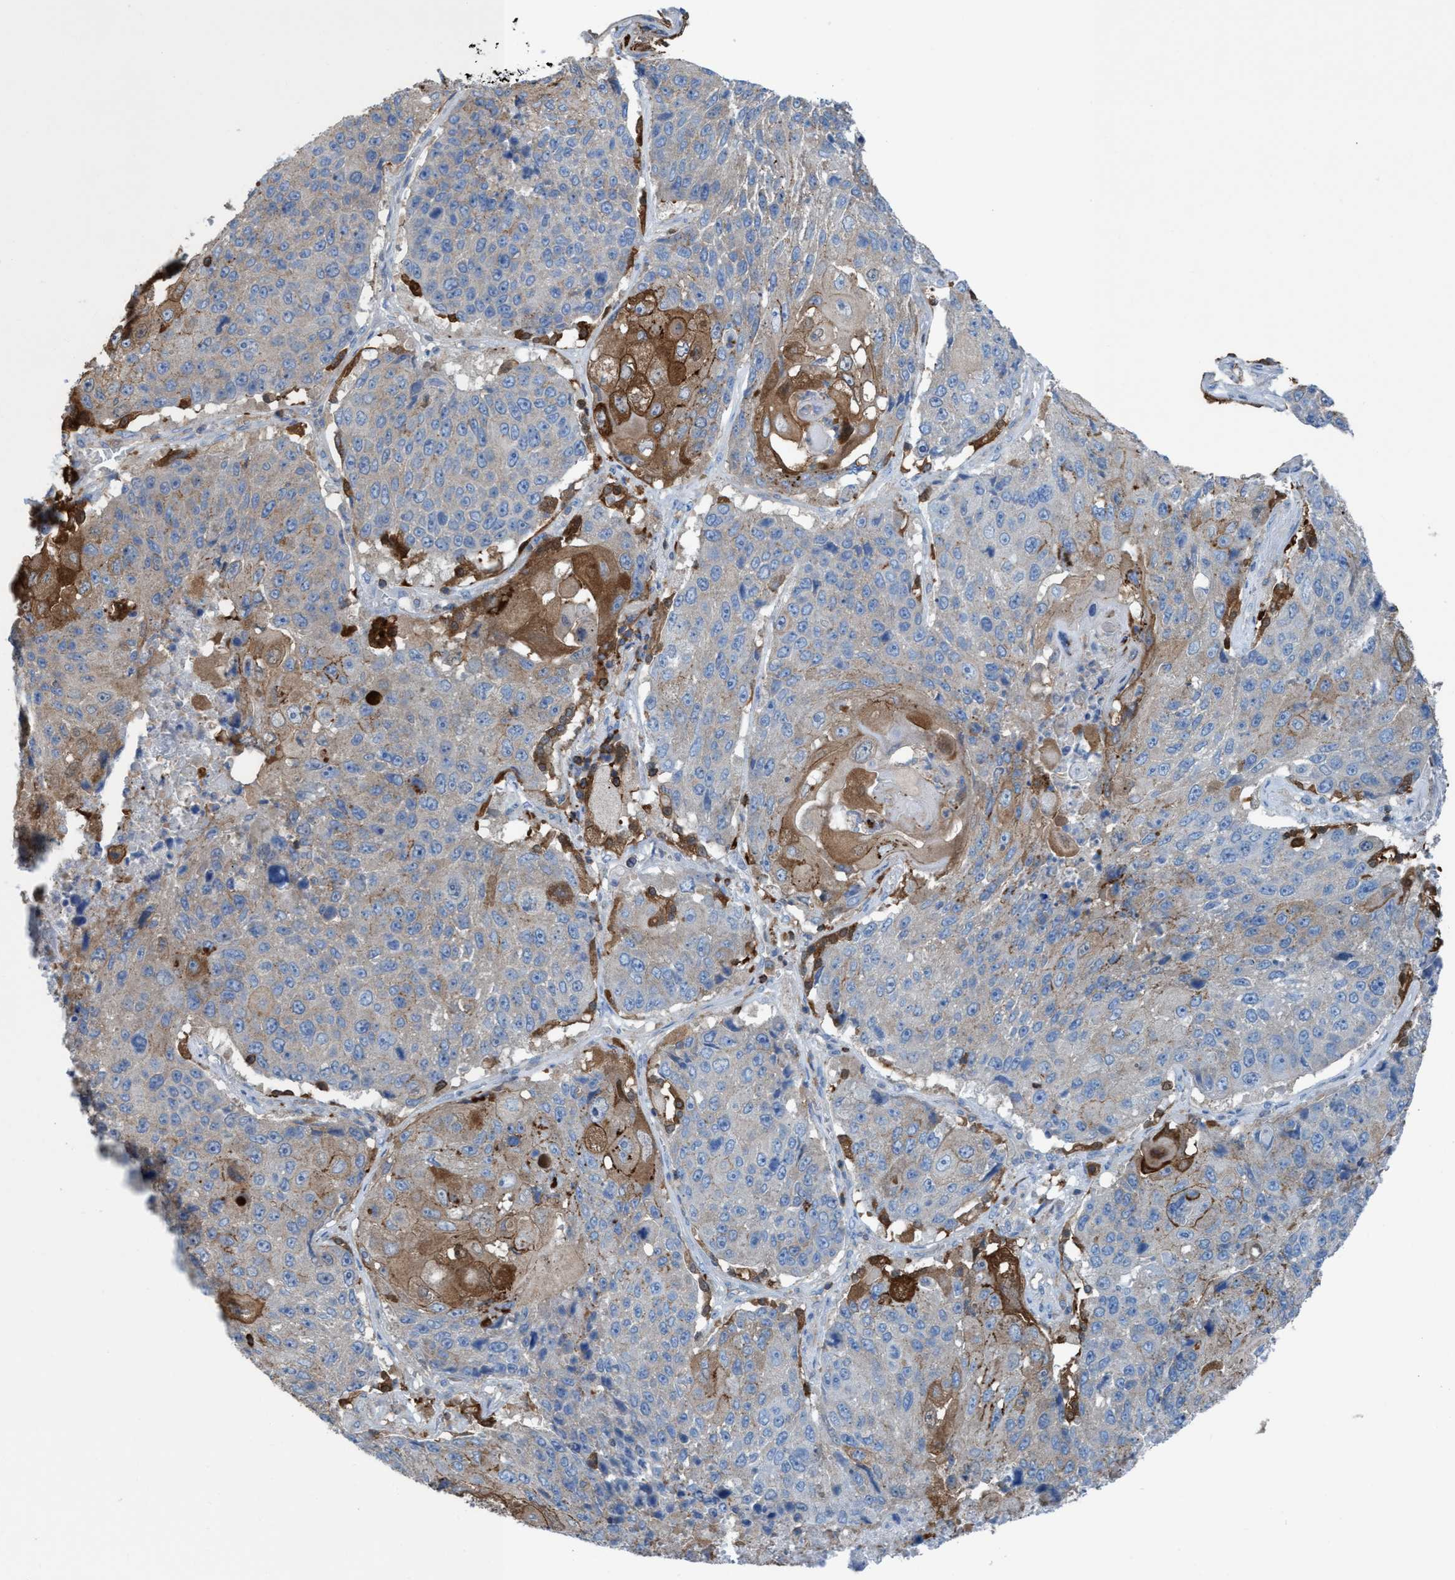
{"staining": {"intensity": "moderate", "quantity": "25%-75%", "location": "cytoplasmic/membranous"}, "tissue": "lung cancer", "cell_type": "Tumor cells", "image_type": "cancer", "snomed": [{"axis": "morphology", "description": "Squamous cell carcinoma, NOS"}, {"axis": "topography", "description": "Lung"}], "caption": "DAB immunohistochemical staining of lung cancer (squamous cell carcinoma) reveals moderate cytoplasmic/membranous protein expression in approximately 25%-75% of tumor cells. (brown staining indicates protein expression, while blue staining denotes nuclei).", "gene": "EZR", "patient": {"sex": "male", "age": 61}}